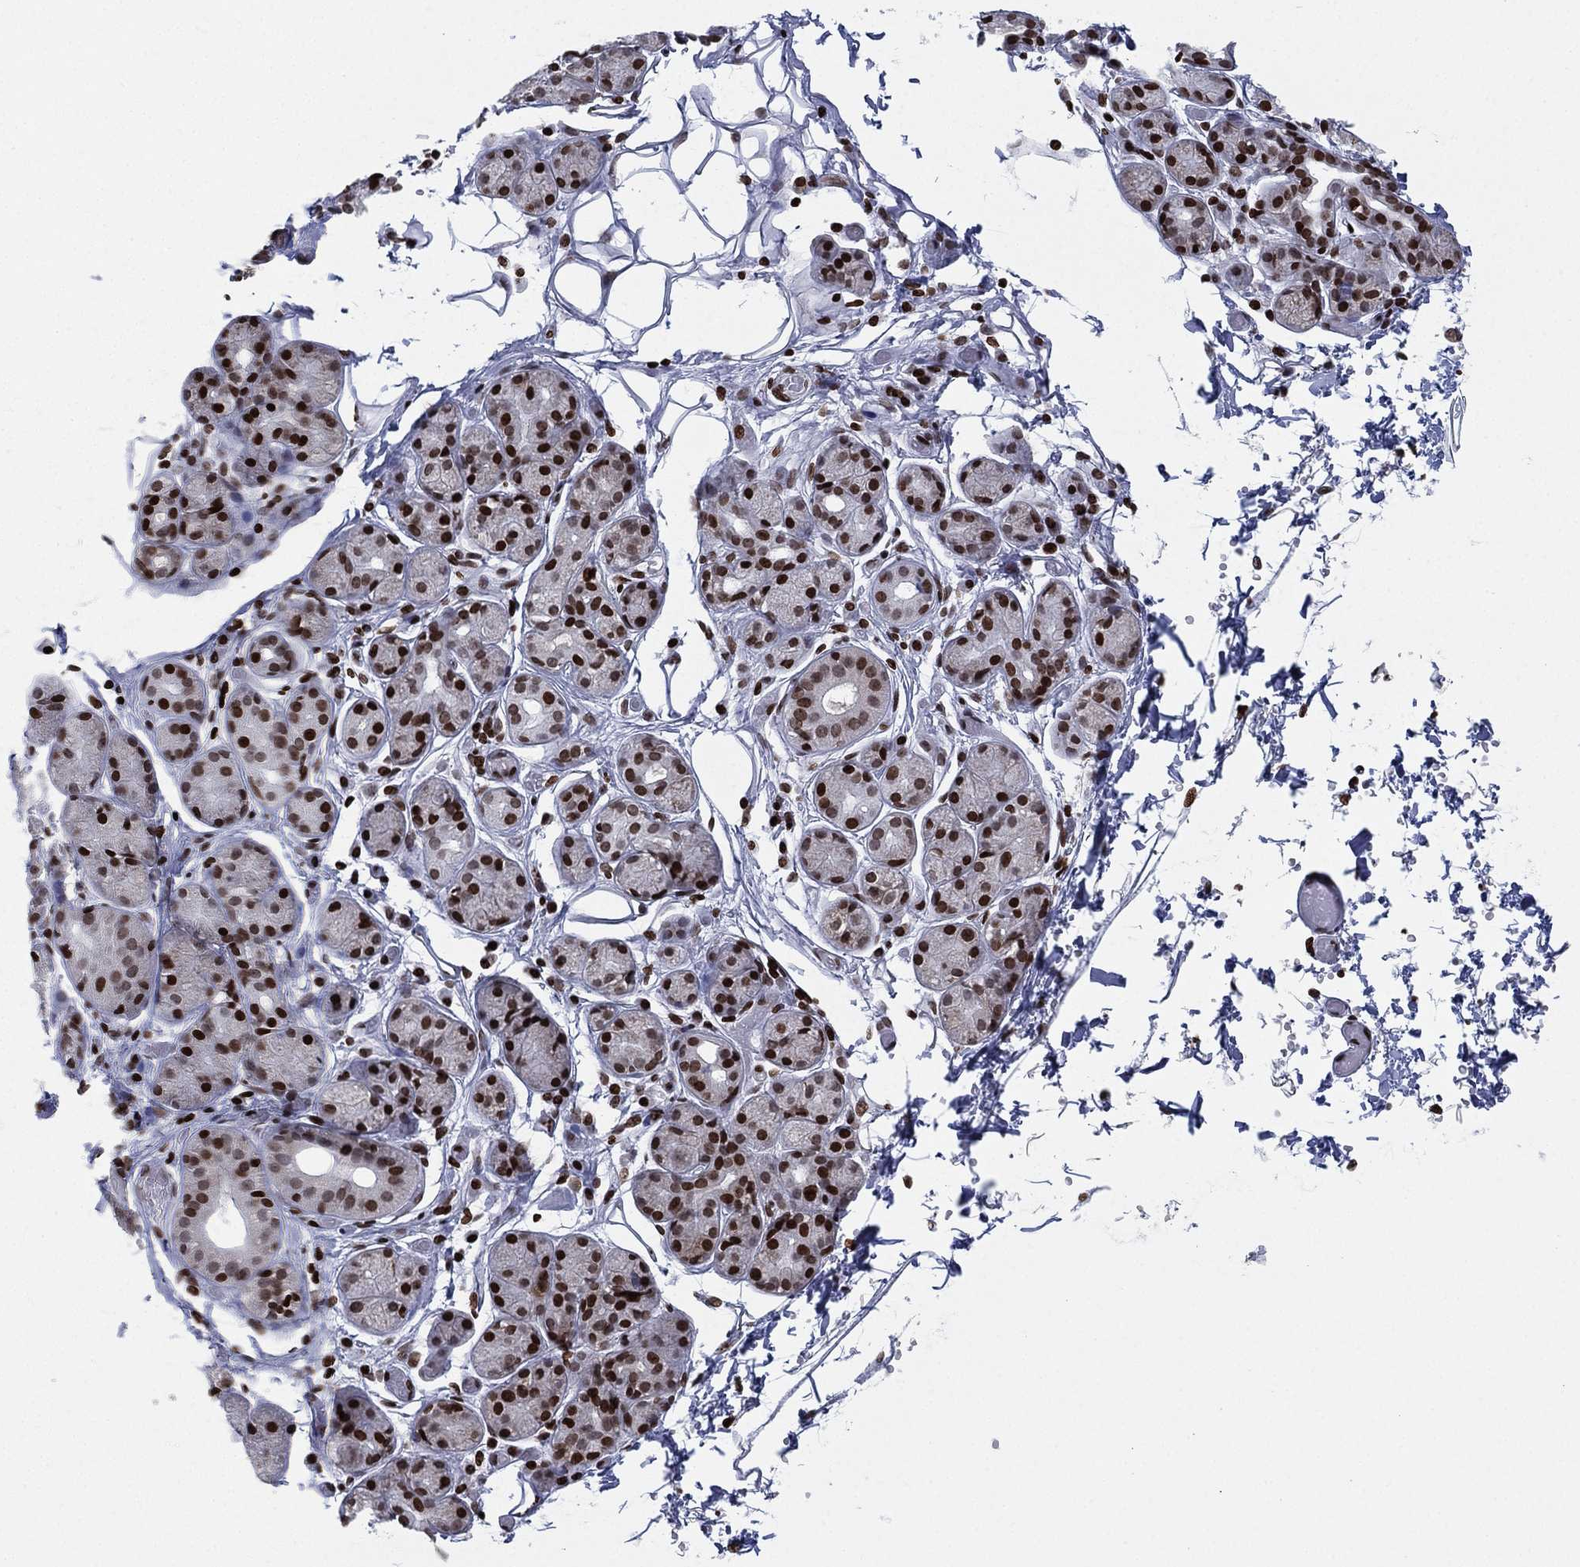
{"staining": {"intensity": "strong", "quantity": "25%-75%", "location": "nuclear"}, "tissue": "salivary gland", "cell_type": "Glandular cells", "image_type": "normal", "snomed": [{"axis": "morphology", "description": "Normal tissue, NOS"}, {"axis": "topography", "description": "Salivary gland"}, {"axis": "topography", "description": "Peripheral nerve tissue"}], "caption": "Protein expression analysis of unremarkable salivary gland exhibits strong nuclear positivity in about 25%-75% of glandular cells. (Stains: DAB (3,3'-diaminobenzidine) in brown, nuclei in blue, Microscopy: brightfield microscopy at high magnification).", "gene": "MFSD14A", "patient": {"sex": "male", "age": 71}}